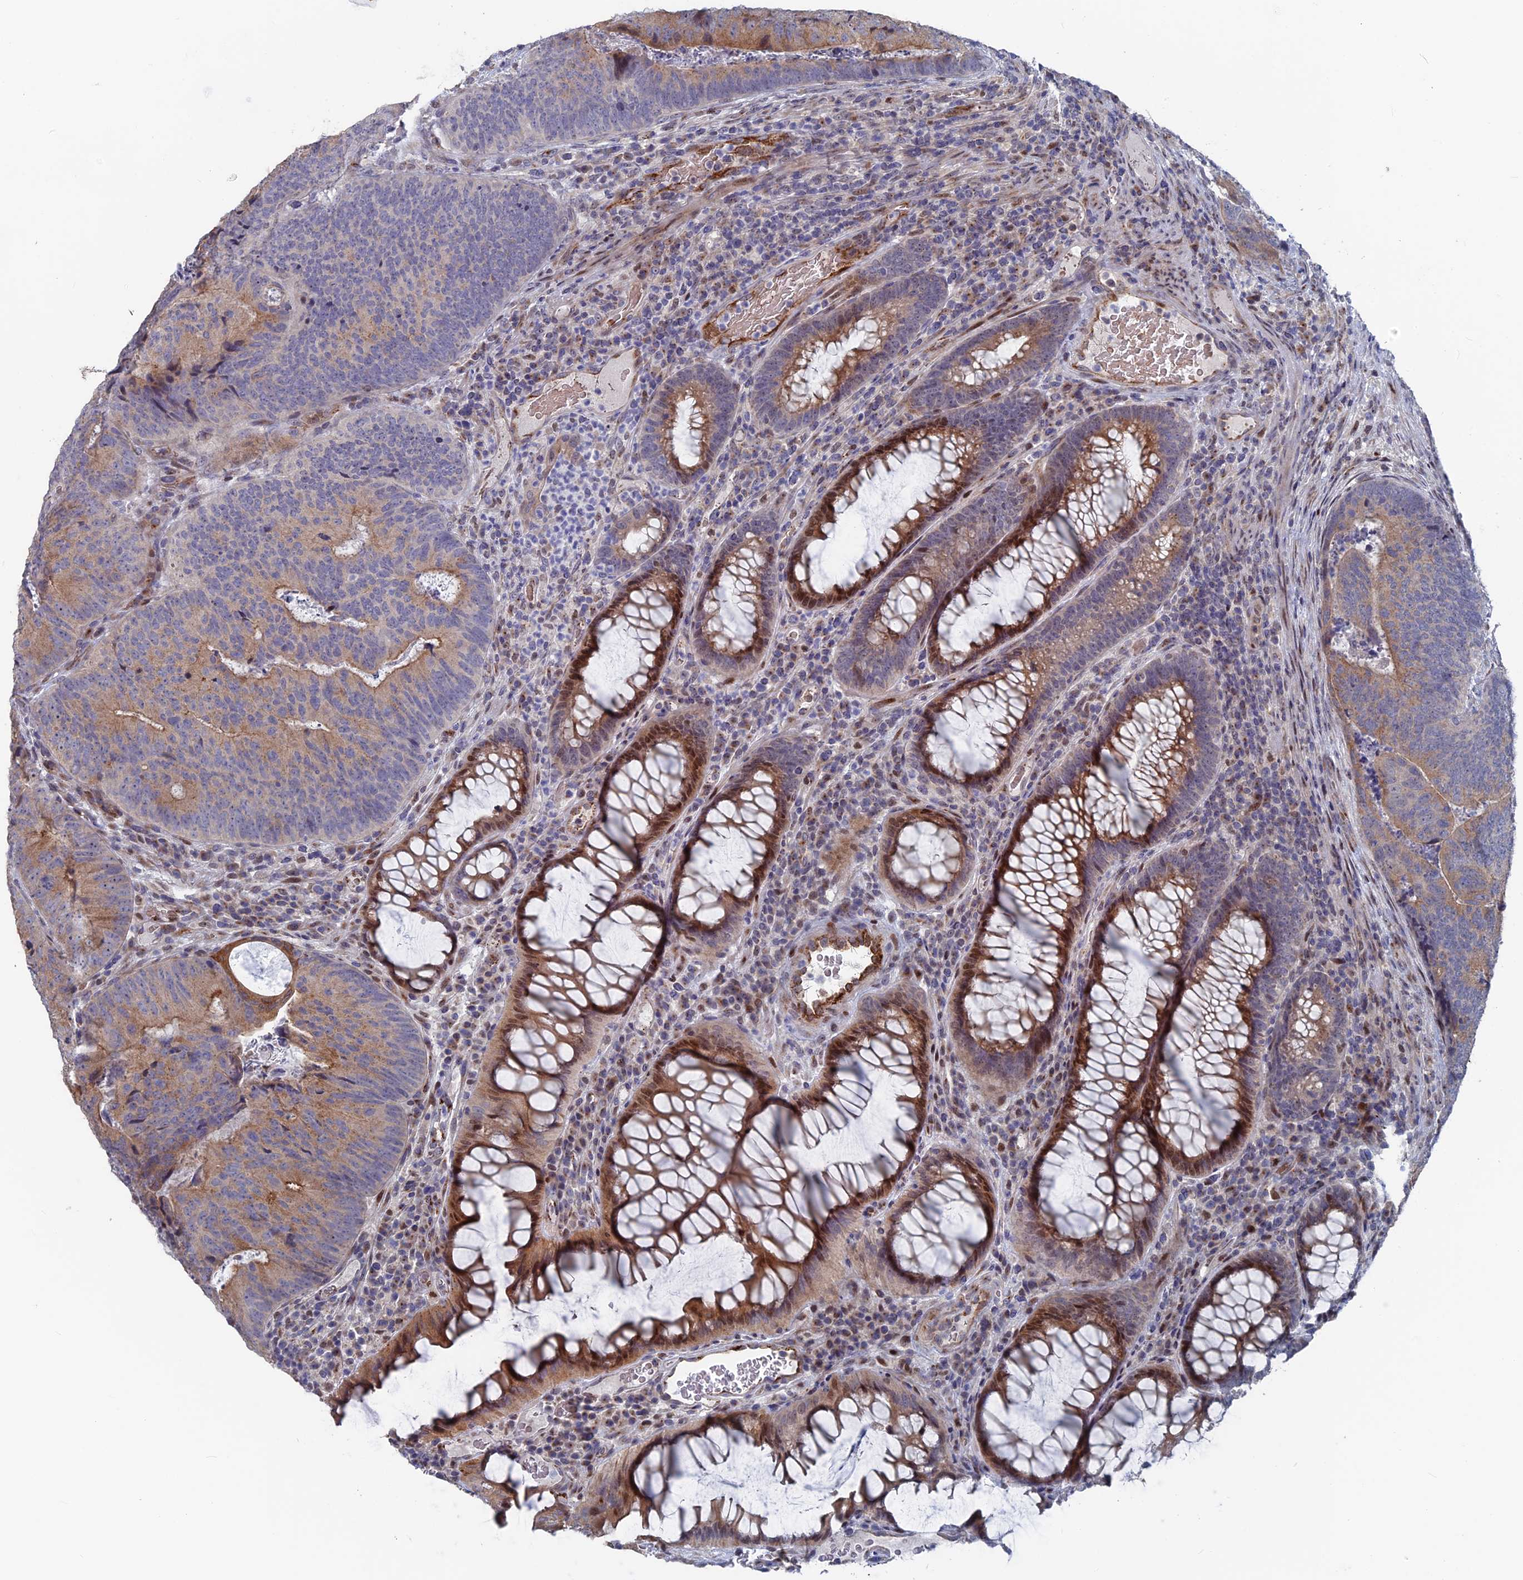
{"staining": {"intensity": "moderate", "quantity": "25%-75%", "location": "cytoplasmic/membranous"}, "tissue": "colorectal cancer", "cell_type": "Tumor cells", "image_type": "cancer", "snomed": [{"axis": "morphology", "description": "Adenocarcinoma, NOS"}, {"axis": "topography", "description": "Colon"}], "caption": "Immunohistochemistry (IHC) micrograph of neoplastic tissue: human adenocarcinoma (colorectal) stained using immunohistochemistry shows medium levels of moderate protein expression localized specifically in the cytoplasmic/membranous of tumor cells, appearing as a cytoplasmic/membranous brown color.", "gene": "SH3D21", "patient": {"sex": "female", "age": 67}}